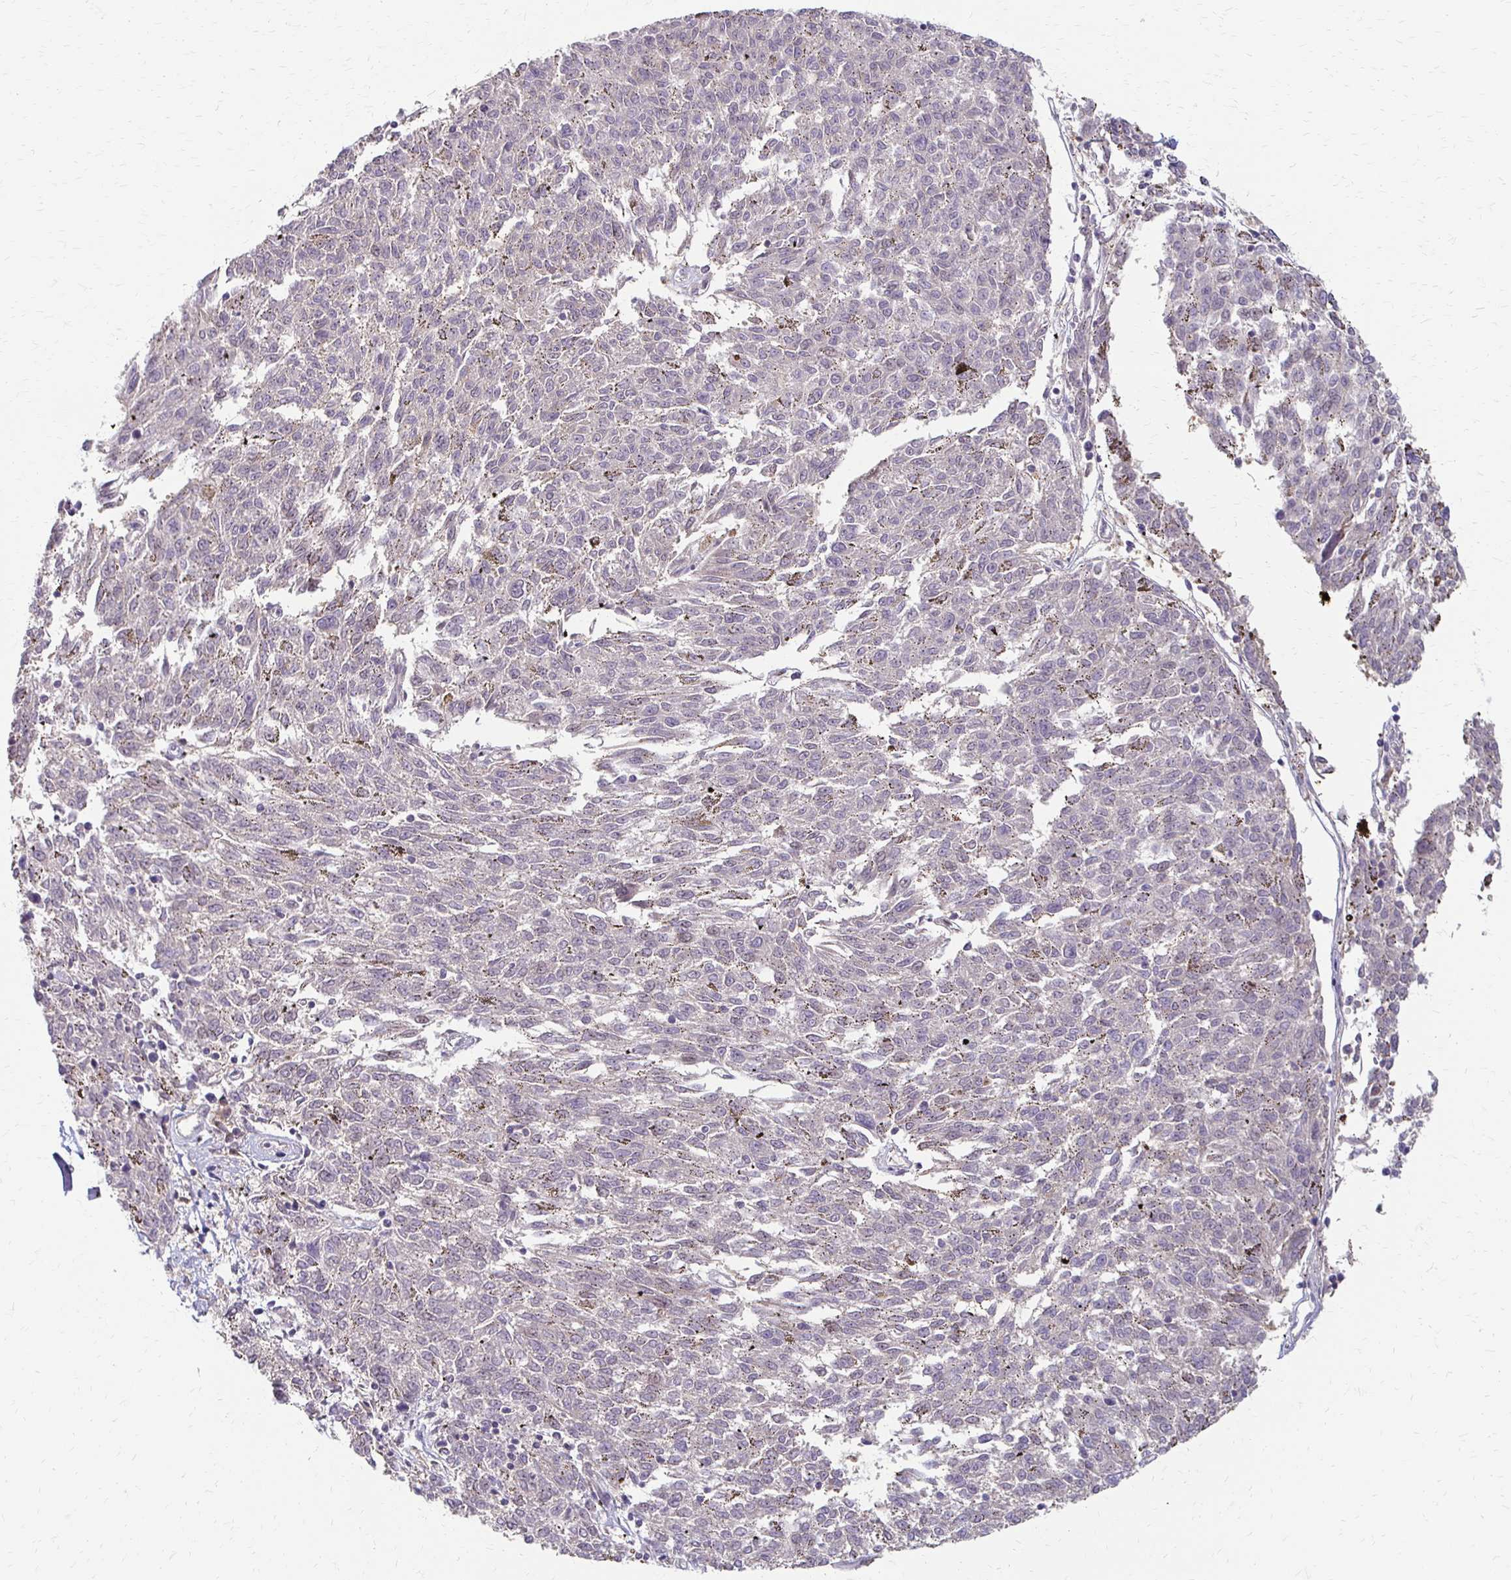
{"staining": {"intensity": "negative", "quantity": "none", "location": "none"}, "tissue": "melanoma", "cell_type": "Tumor cells", "image_type": "cancer", "snomed": [{"axis": "morphology", "description": "Malignant melanoma, NOS"}, {"axis": "topography", "description": "Skin"}], "caption": "Tumor cells are negative for protein expression in human melanoma.", "gene": "CFL2", "patient": {"sex": "female", "age": 72}}